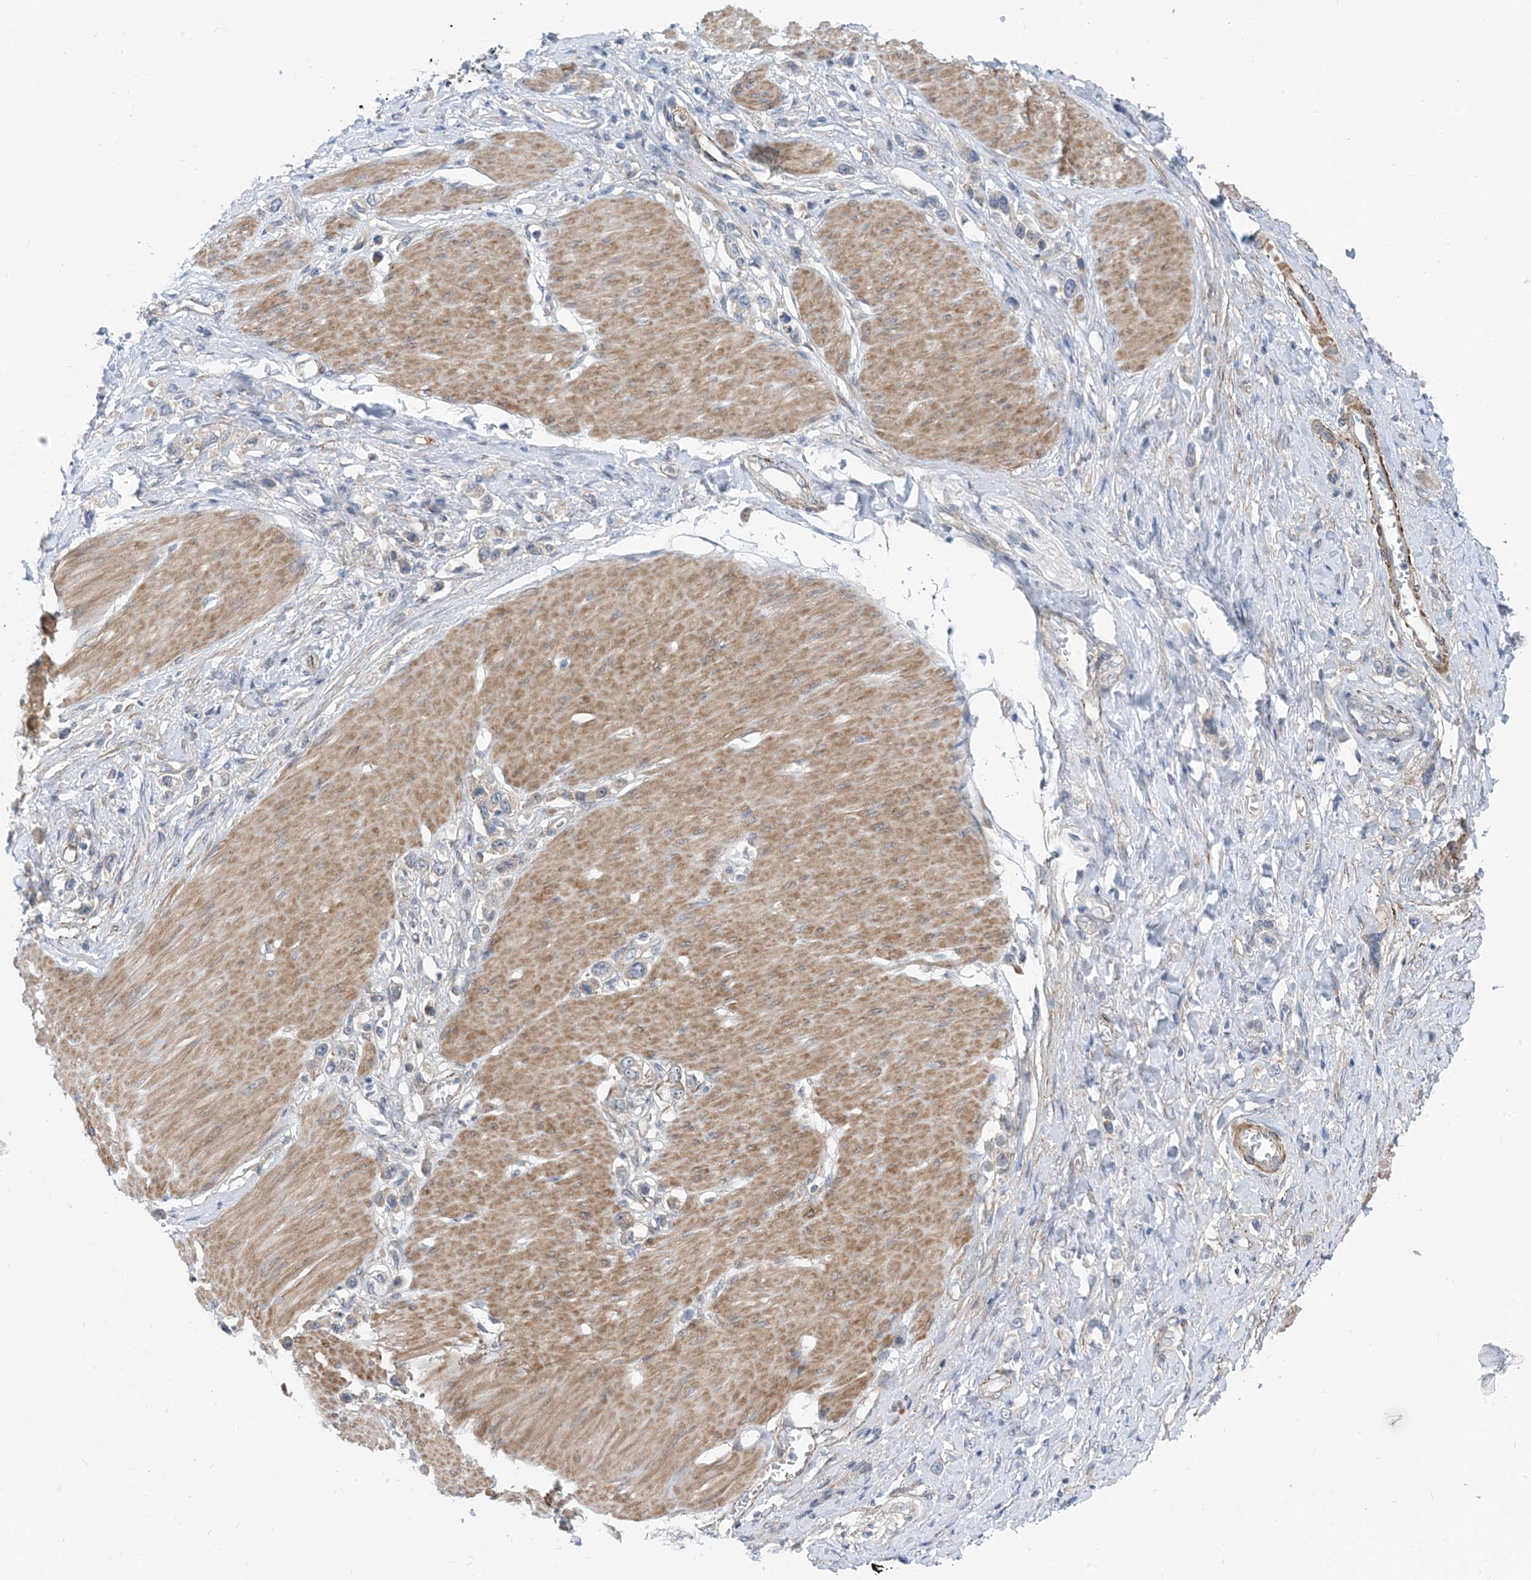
{"staining": {"intensity": "negative", "quantity": "none", "location": "none"}, "tissue": "stomach cancer", "cell_type": "Tumor cells", "image_type": "cancer", "snomed": [{"axis": "morphology", "description": "Normal tissue, NOS"}, {"axis": "morphology", "description": "Adenocarcinoma, NOS"}, {"axis": "topography", "description": "Stomach, upper"}, {"axis": "topography", "description": "Stomach"}], "caption": "An immunohistochemistry (IHC) image of stomach adenocarcinoma is shown. There is no staining in tumor cells of stomach adenocarcinoma.", "gene": "PLEKHA3", "patient": {"sex": "female", "age": 65}}